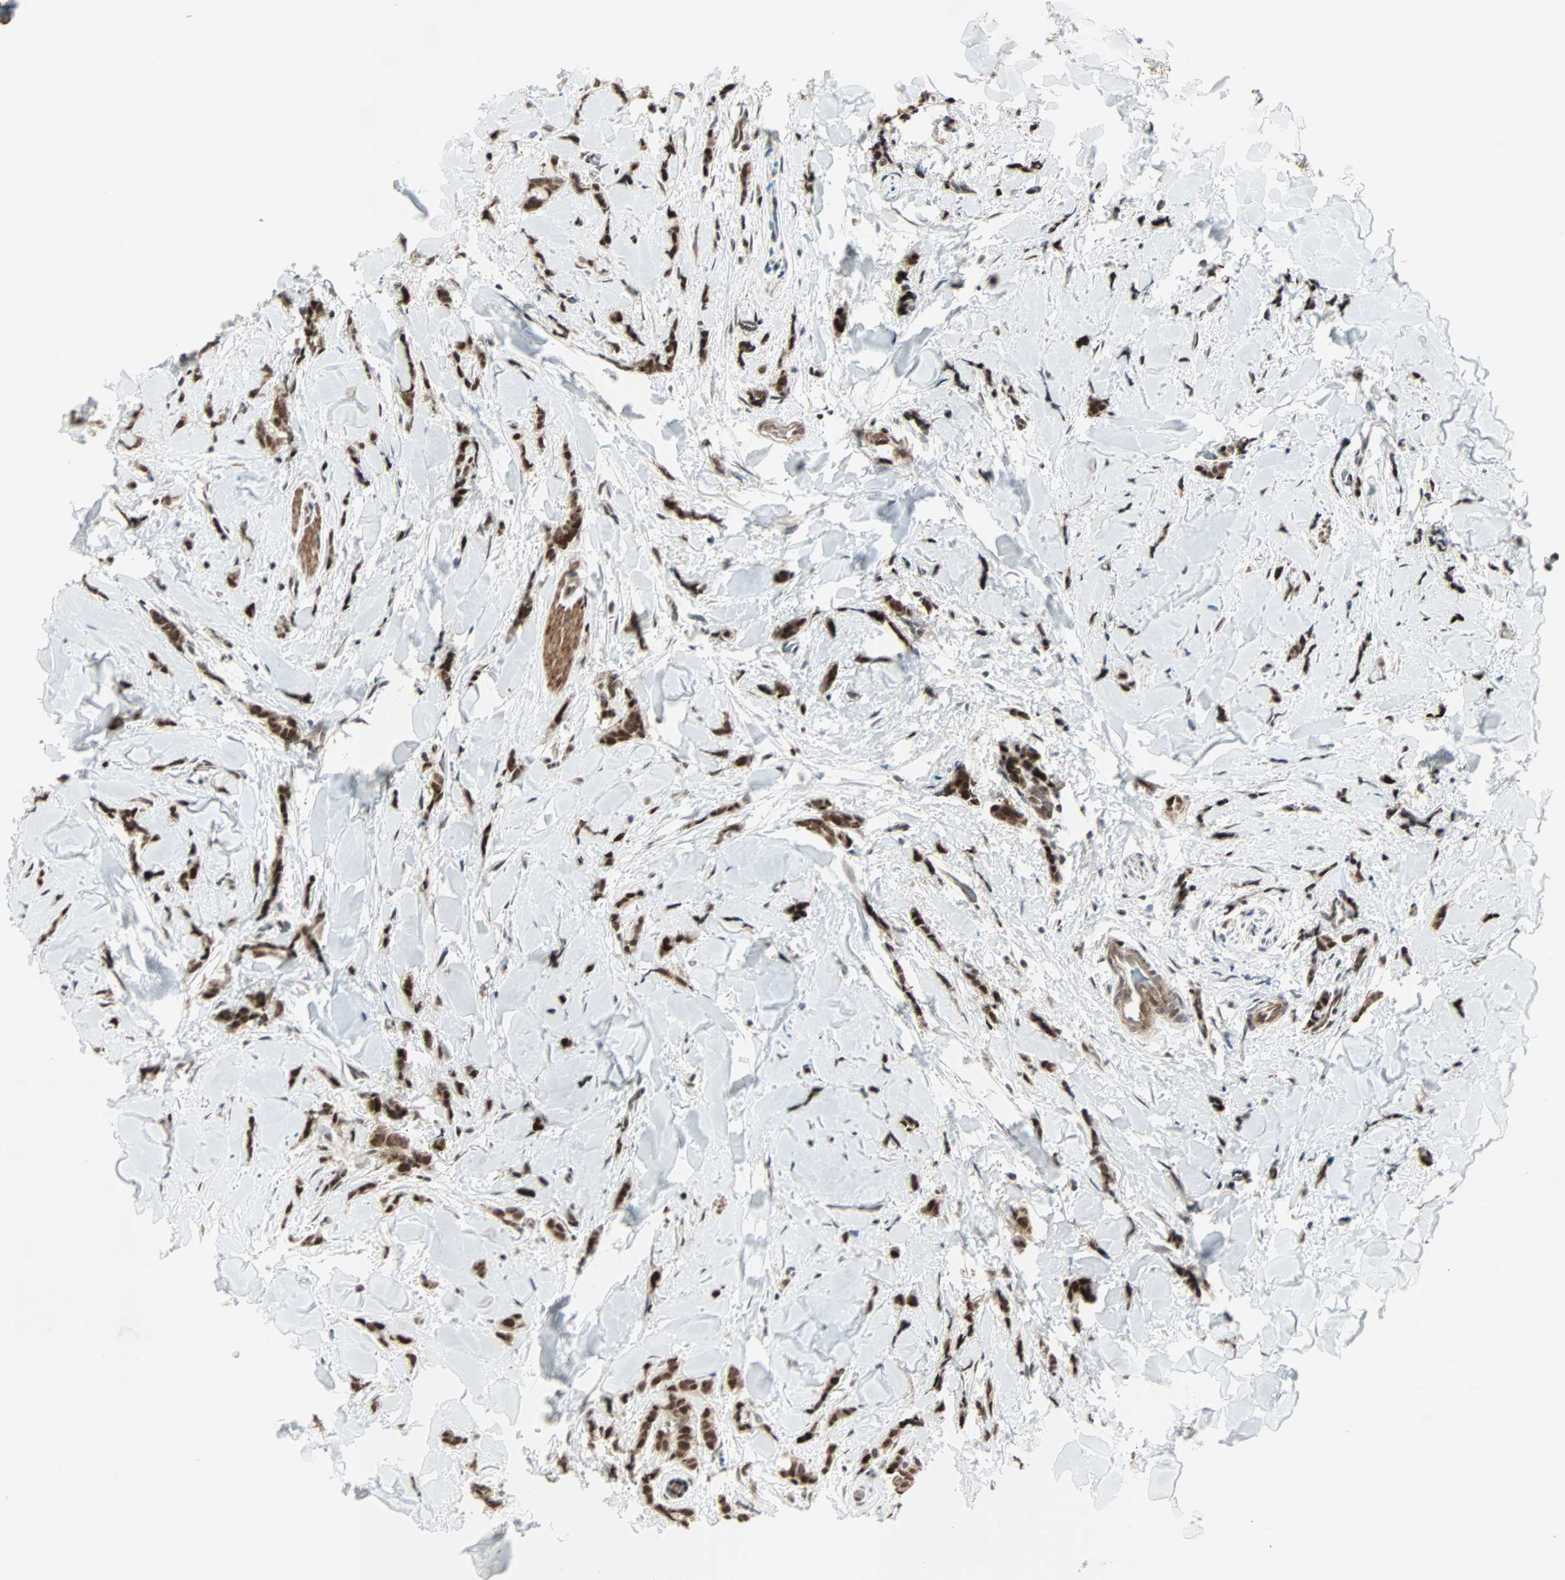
{"staining": {"intensity": "strong", "quantity": ">75%", "location": "cytoplasmic/membranous,nuclear"}, "tissue": "breast cancer", "cell_type": "Tumor cells", "image_type": "cancer", "snomed": [{"axis": "morphology", "description": "Lobular carcinoma"}, {"axis": "topography", "description": "Skin"}, {"axis": "topography", "description": "Breast"}], "caption": "A high-resolution histopathology image shows immunohistochemistry staining of breast cancer, which reveals strong cytoplasmic/membranous and nuclear expression in approximately >75% of tumor cells.", "gene": "CBX4", "patient": {"sex": "female", "age": 46}}